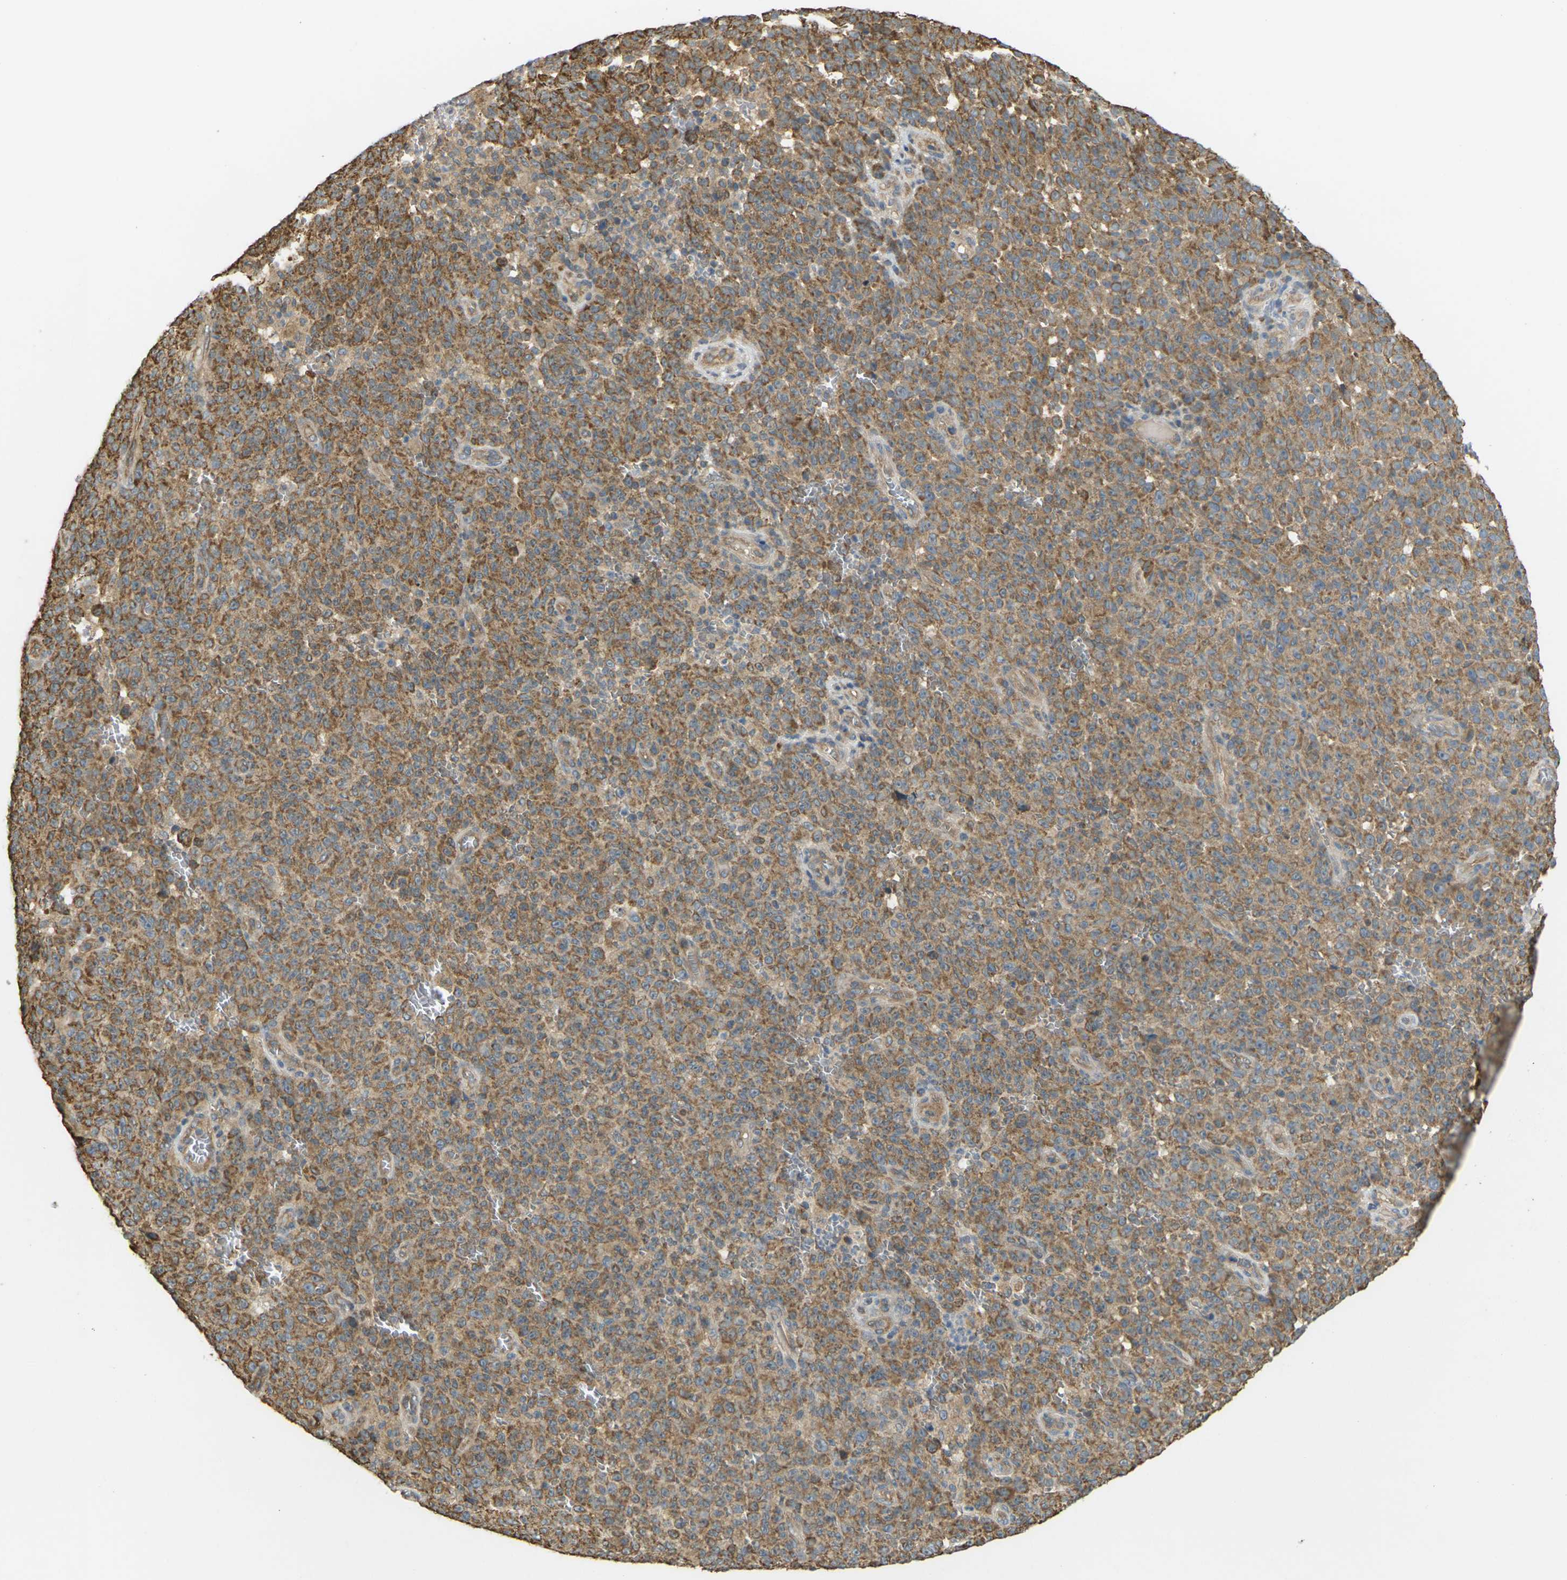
{"staining": {"intensity": "moderate", "quantity": ">75%", "location": "cytoplasmic/membranous"}, "tissue": "melanoma", "cell_type": "Tumor cells", "image_type": "cancer", "snomed": [{"axis": "morphology", "description": "Malignant melanoma, NOS"}, {"axis": "topography", "description": "Skin"}], "caption": "The immunohistochemical stain labels moderate cytoplasmic/membranous expression in tumor cells of melanoma tissue.", "gene": "KSR1", "patient": {"sex": "female", "age": 82}}